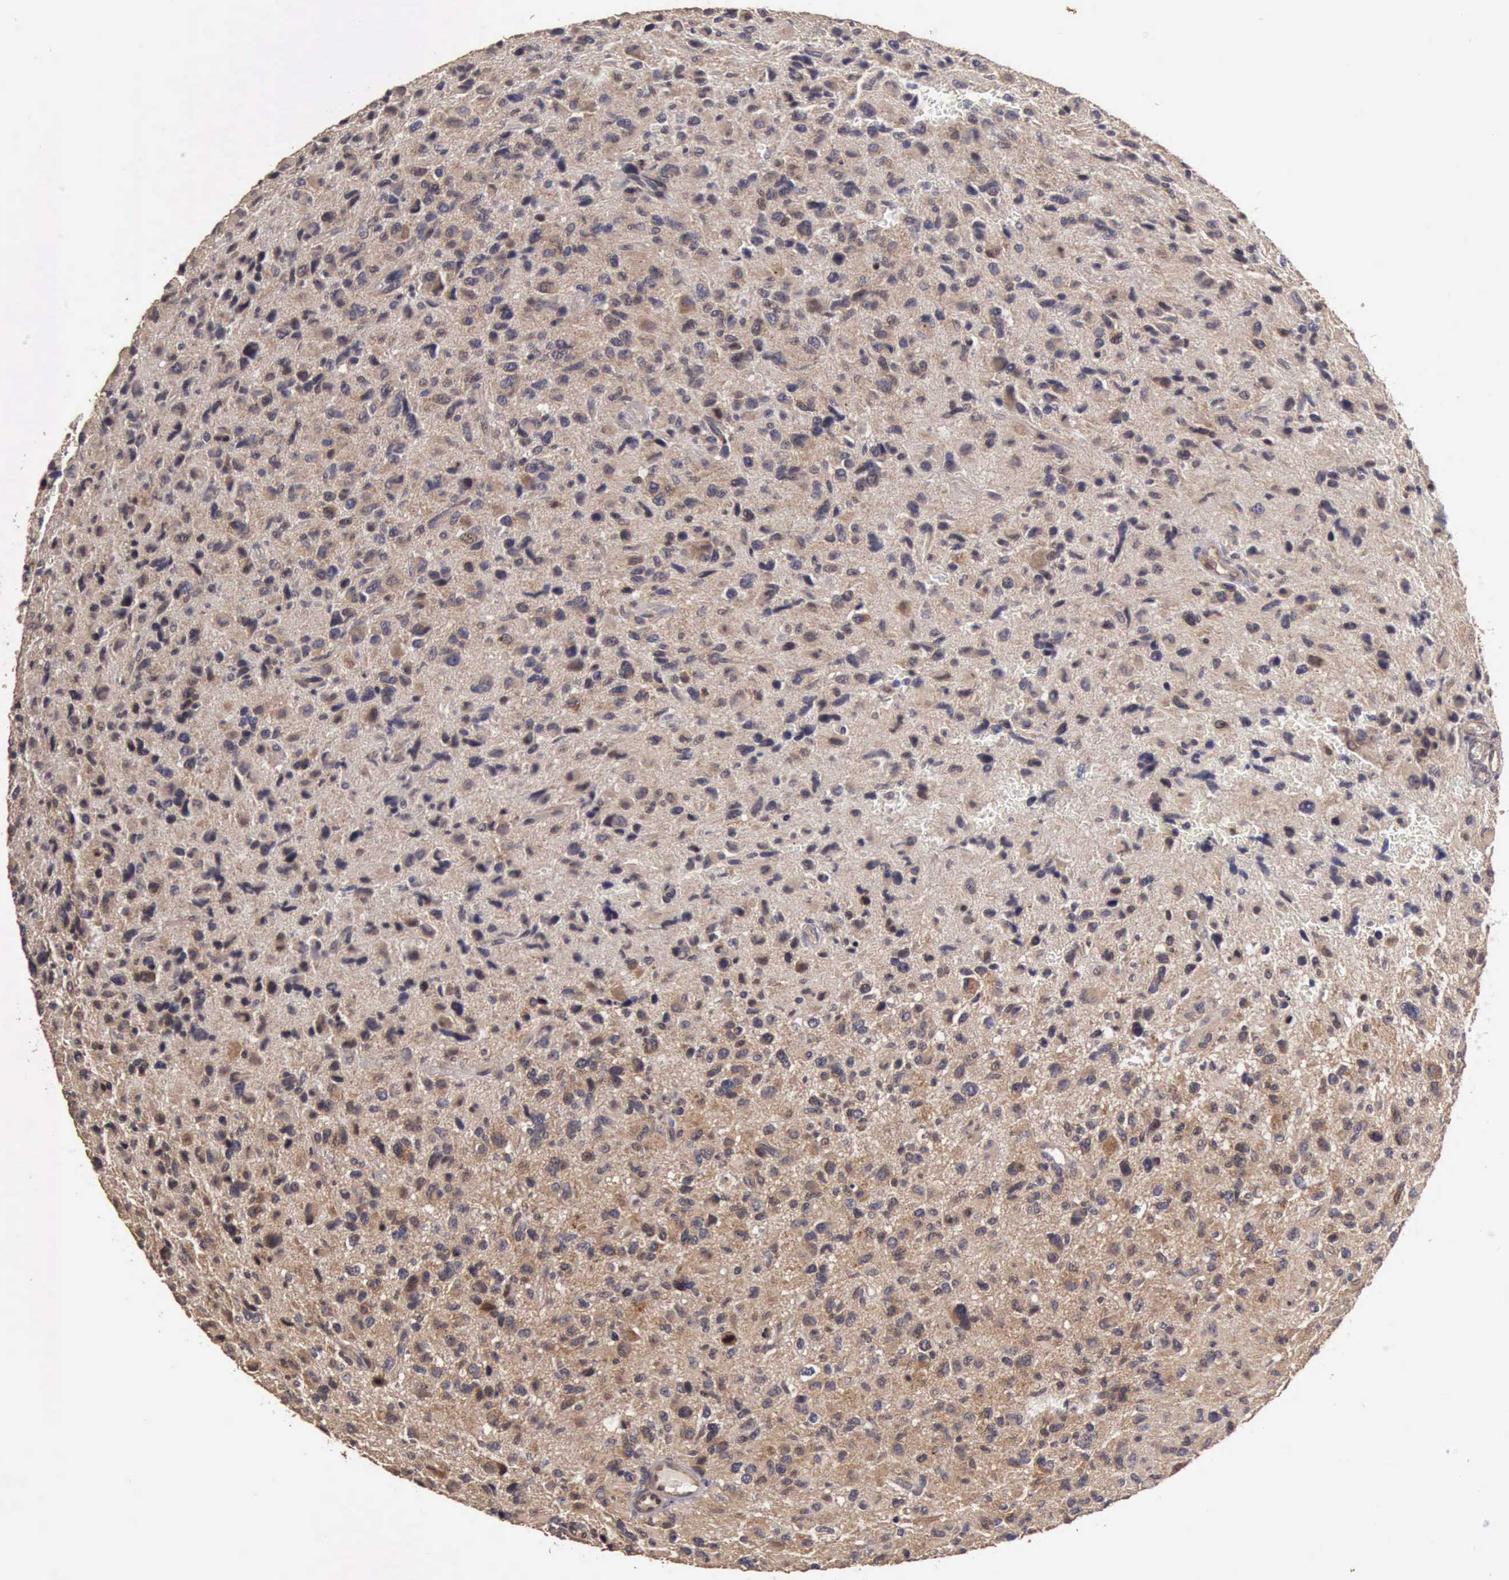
{"staining": {"intensity": "negative", "quantity": "none", "location": "none"}, "tissue": "glioma", "cell_type": "Tumor cells", "image_type": "cancer", "snomed": [{"axis": "morphology", "description": "Glioma, malignant, High grade"}, {"axis": "topography", "description": "Brain"}], "caption": "High power microscopy histopathology image of an IHC micrograph of high-grade glioma (malignant), revealing no significant expression in tumor cells.", "gene": "BMX", "patient": {"sex": "female", "age": 60}}